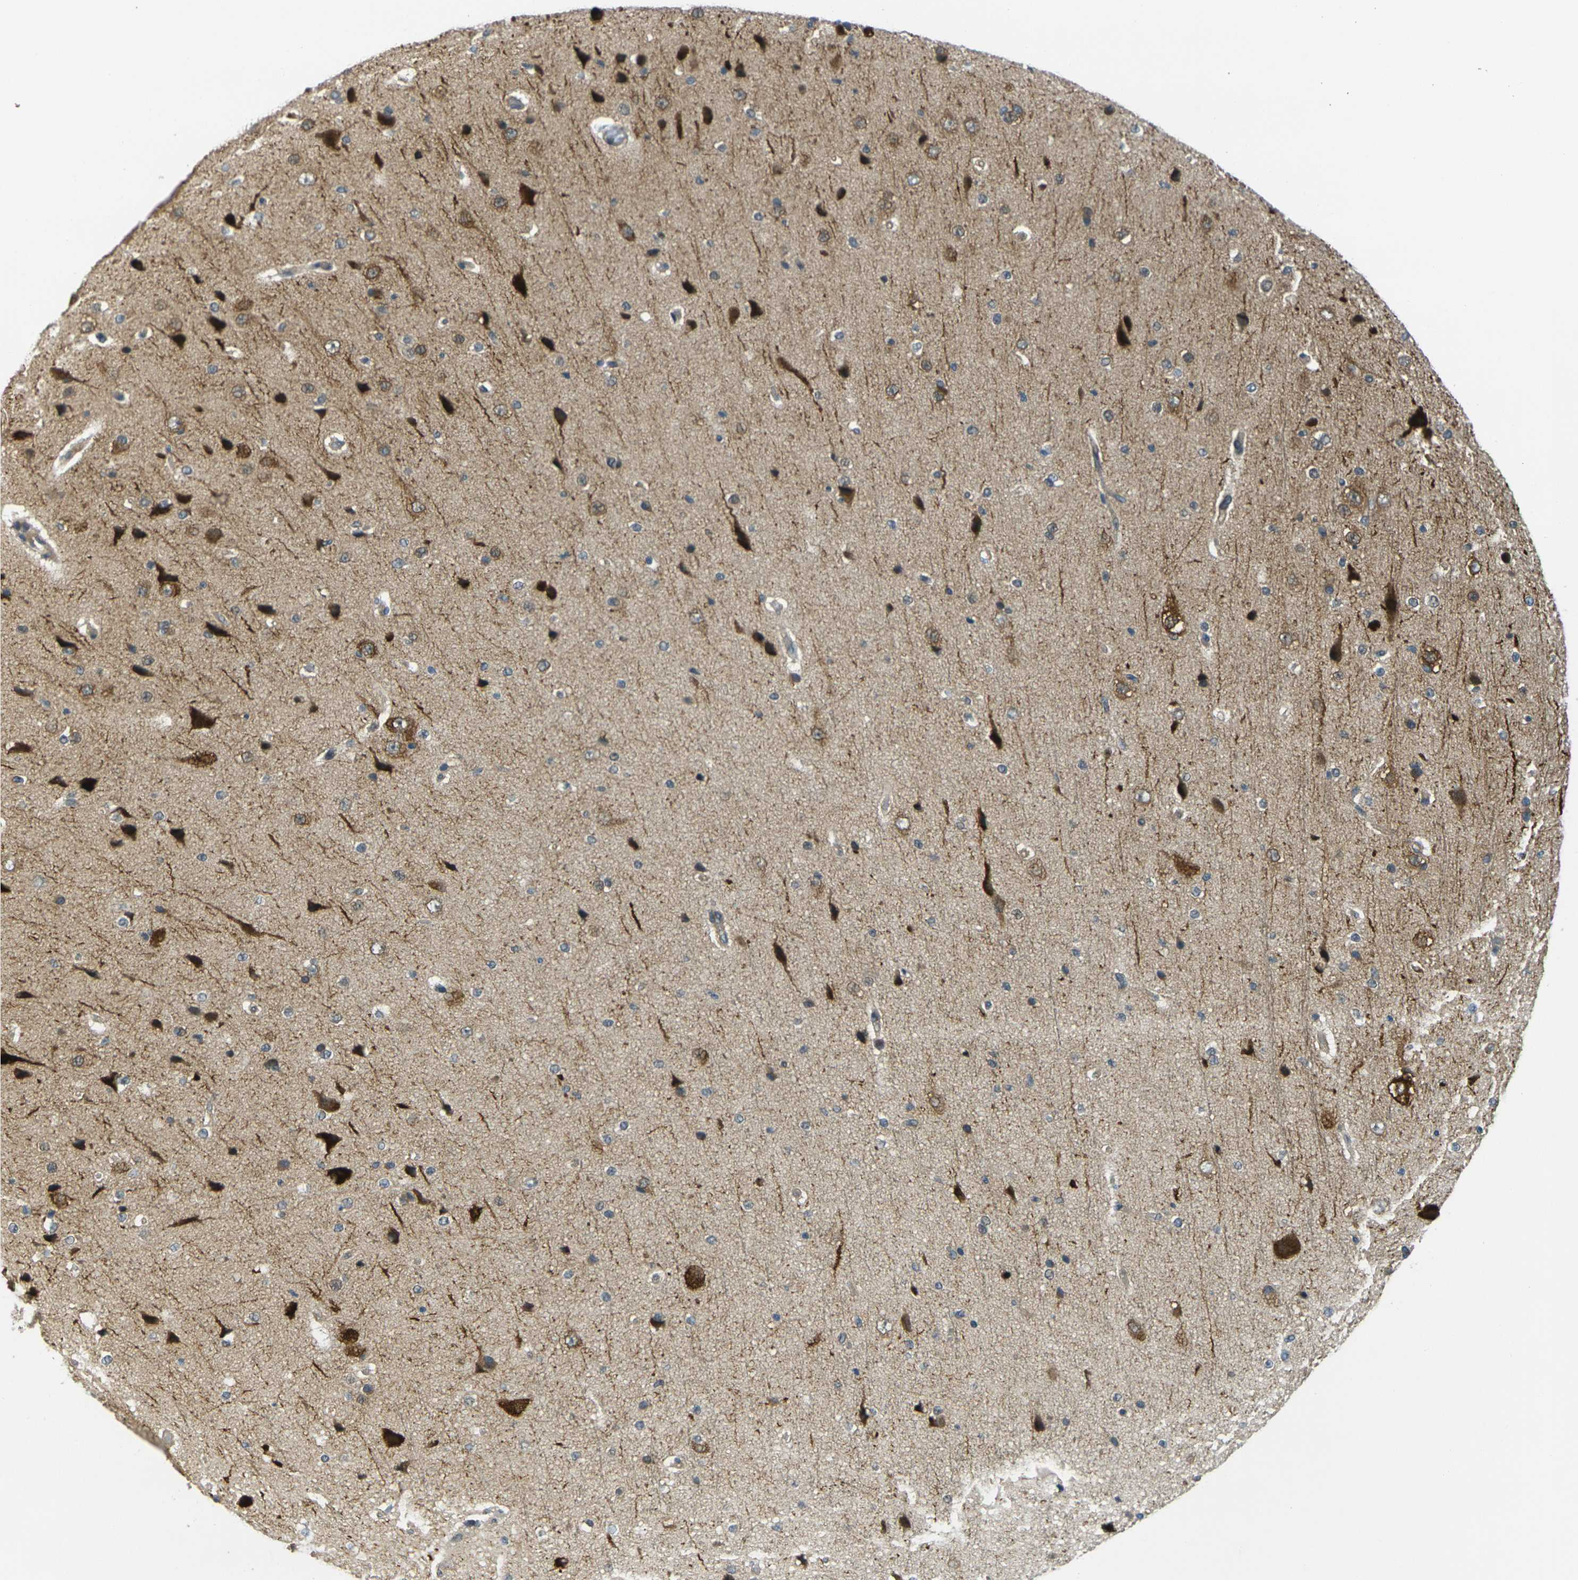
{"staining": {"intensity": "negative", "quantity": "none", "location": "none"}, "tissue": "cerebral cortex", "cell_type": "Endothelial cells", "image_type": "normal", "snomed": [{"axis": "morphology", "description": "Normal tissue, NOS"}, {"axis": "morphology", "description": "Developmental malformation"}, {"axis": "topography", "description": "Cerebral cortex"}], "caption": "Endothelial cells are negative for protein expression in normal human cerebral cortex.", "gene": "KCTD10", "patient": {"sex": "female", "age": 30}}